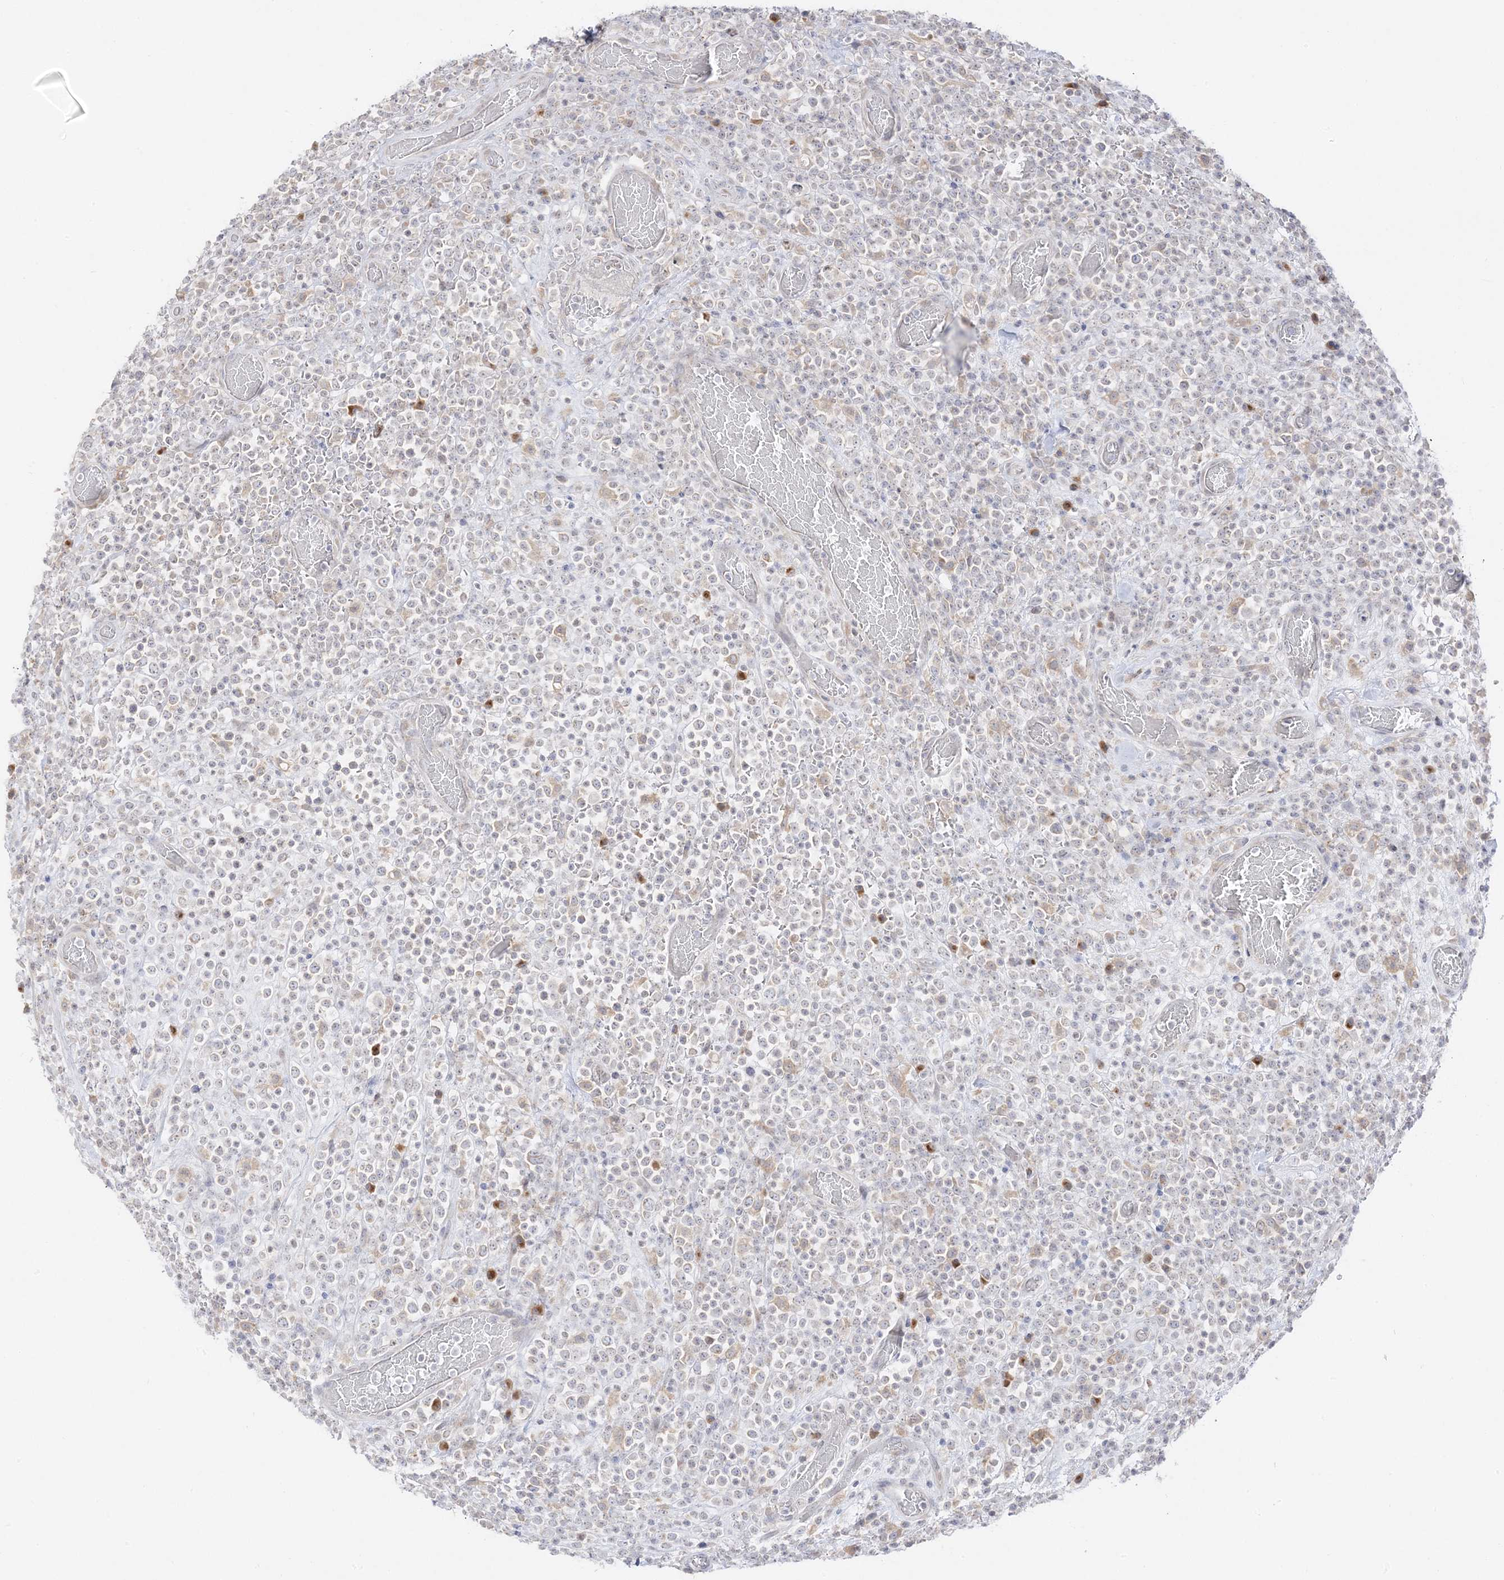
{"staining": {"intensity": "negative", "quantity": "none", "location": "none"}, "tissue": "lymphoma", "cell_type": "Tumor cells", "image_type": "cancer", "snomed": [{"axis": "morphology", "description": "Malignant lymphoma, non-Hodgkin's type, High grade"}, {"axis": "topography", "description": "Colon"}], "caption": "Lymphoma was stained to show a protein in brown. There is no significant expression in tumor cells. (Stains: DAB (3,3'-diaminobenzidine) immunohistochemistry (IHC) with hematoxylin counter stain, Microscopy: brightfield microscopy at high magnification).", "gene": "C2CD2", "patient": {"sex": "female", "age": 53}}